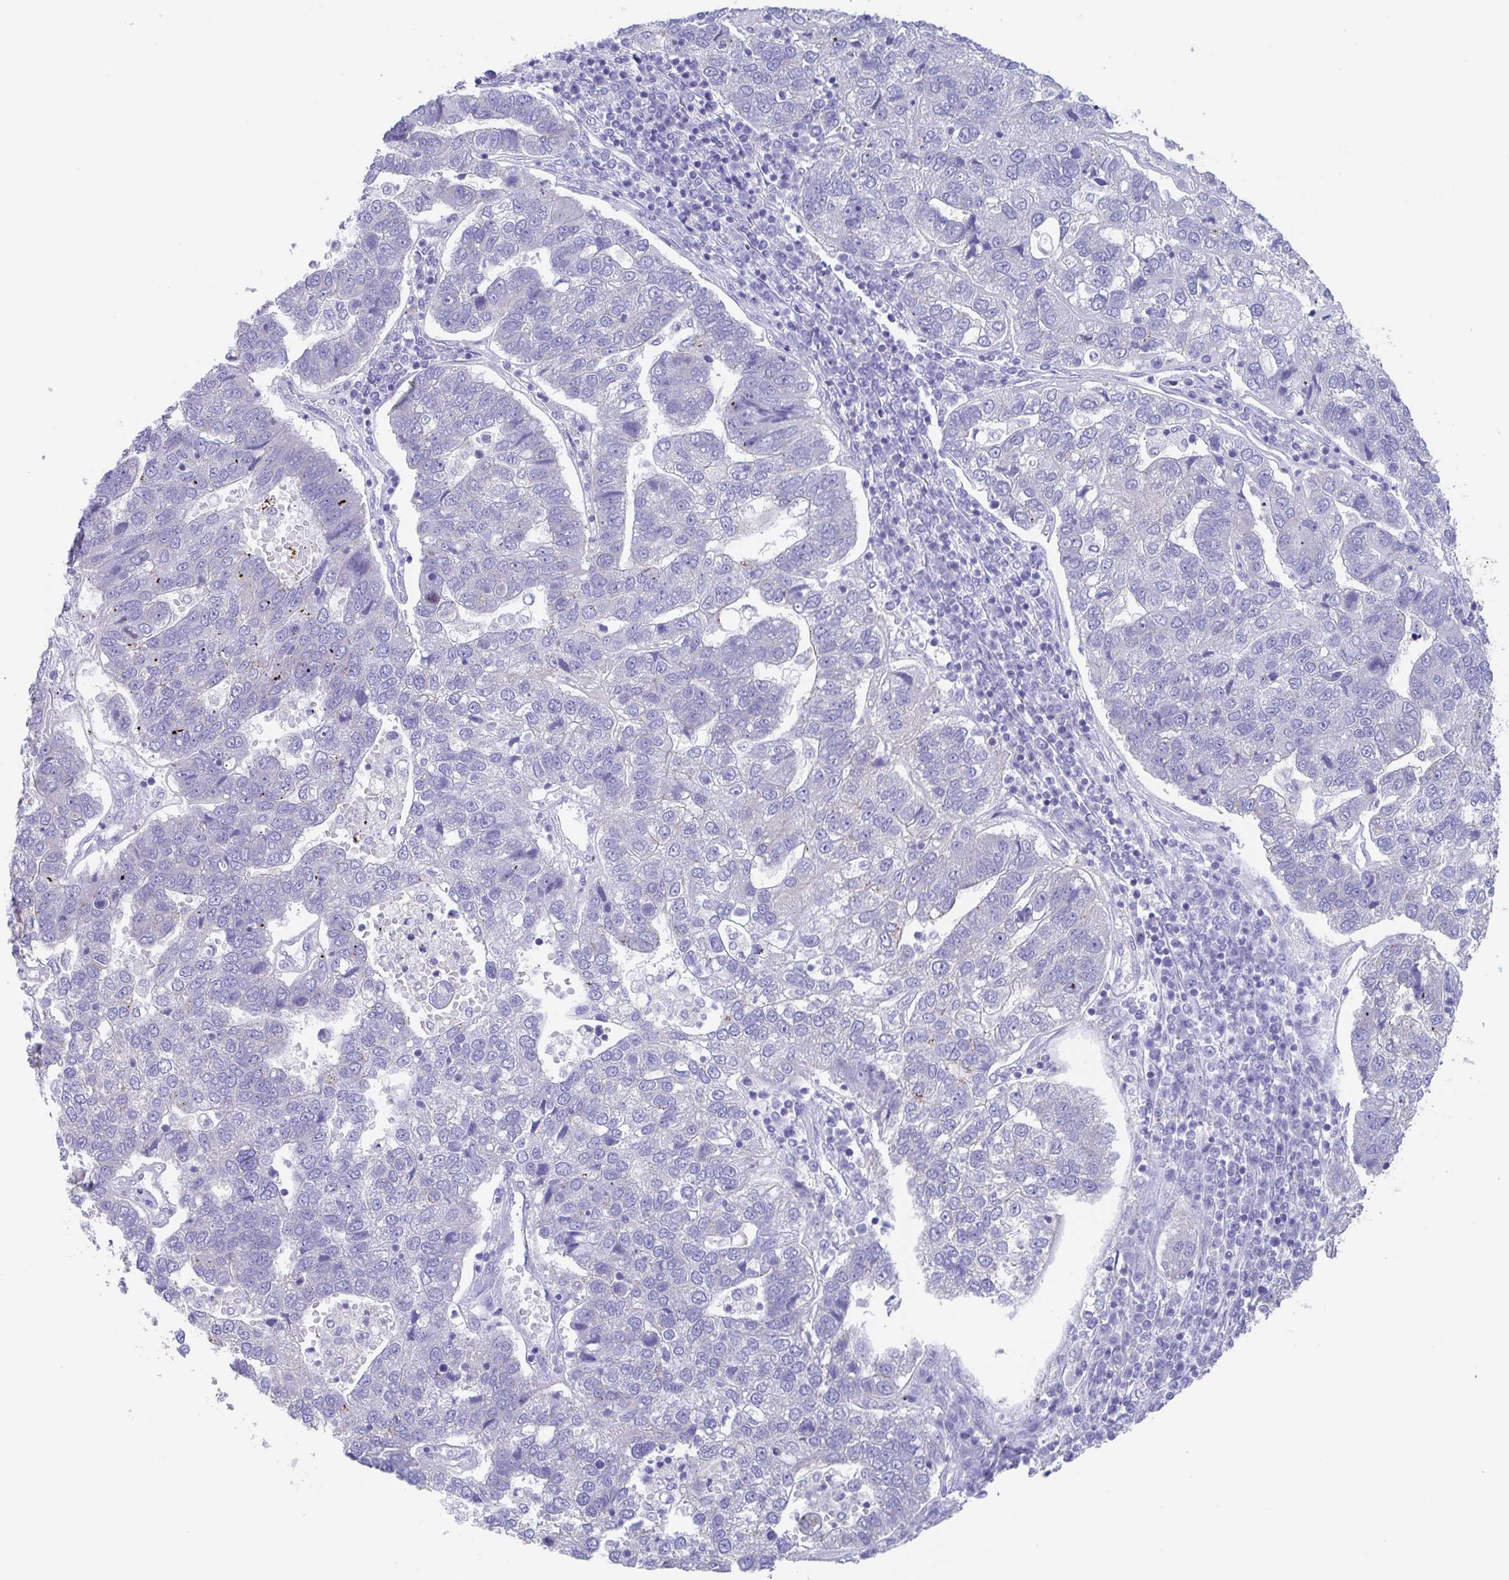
{"staining": {"intensity": "negative", "quantity": "none", "location": "none"}, "tissue": "pancreatic cancer", "cell_type": "Tumor cells", "image_type": "cancer", "snomed": [{"axis": "morphology", "description": "Adenocarcinoma, NOS"}, {"axis": "topography", "description": "Pancreas"}], "caption": "The micrograph exhibits no significant positivity in tumor cells of pancreatic cancer (adenocarcinoma).", "gene": "CHMP5", "patient": {"sex": "female", "age": 61}}